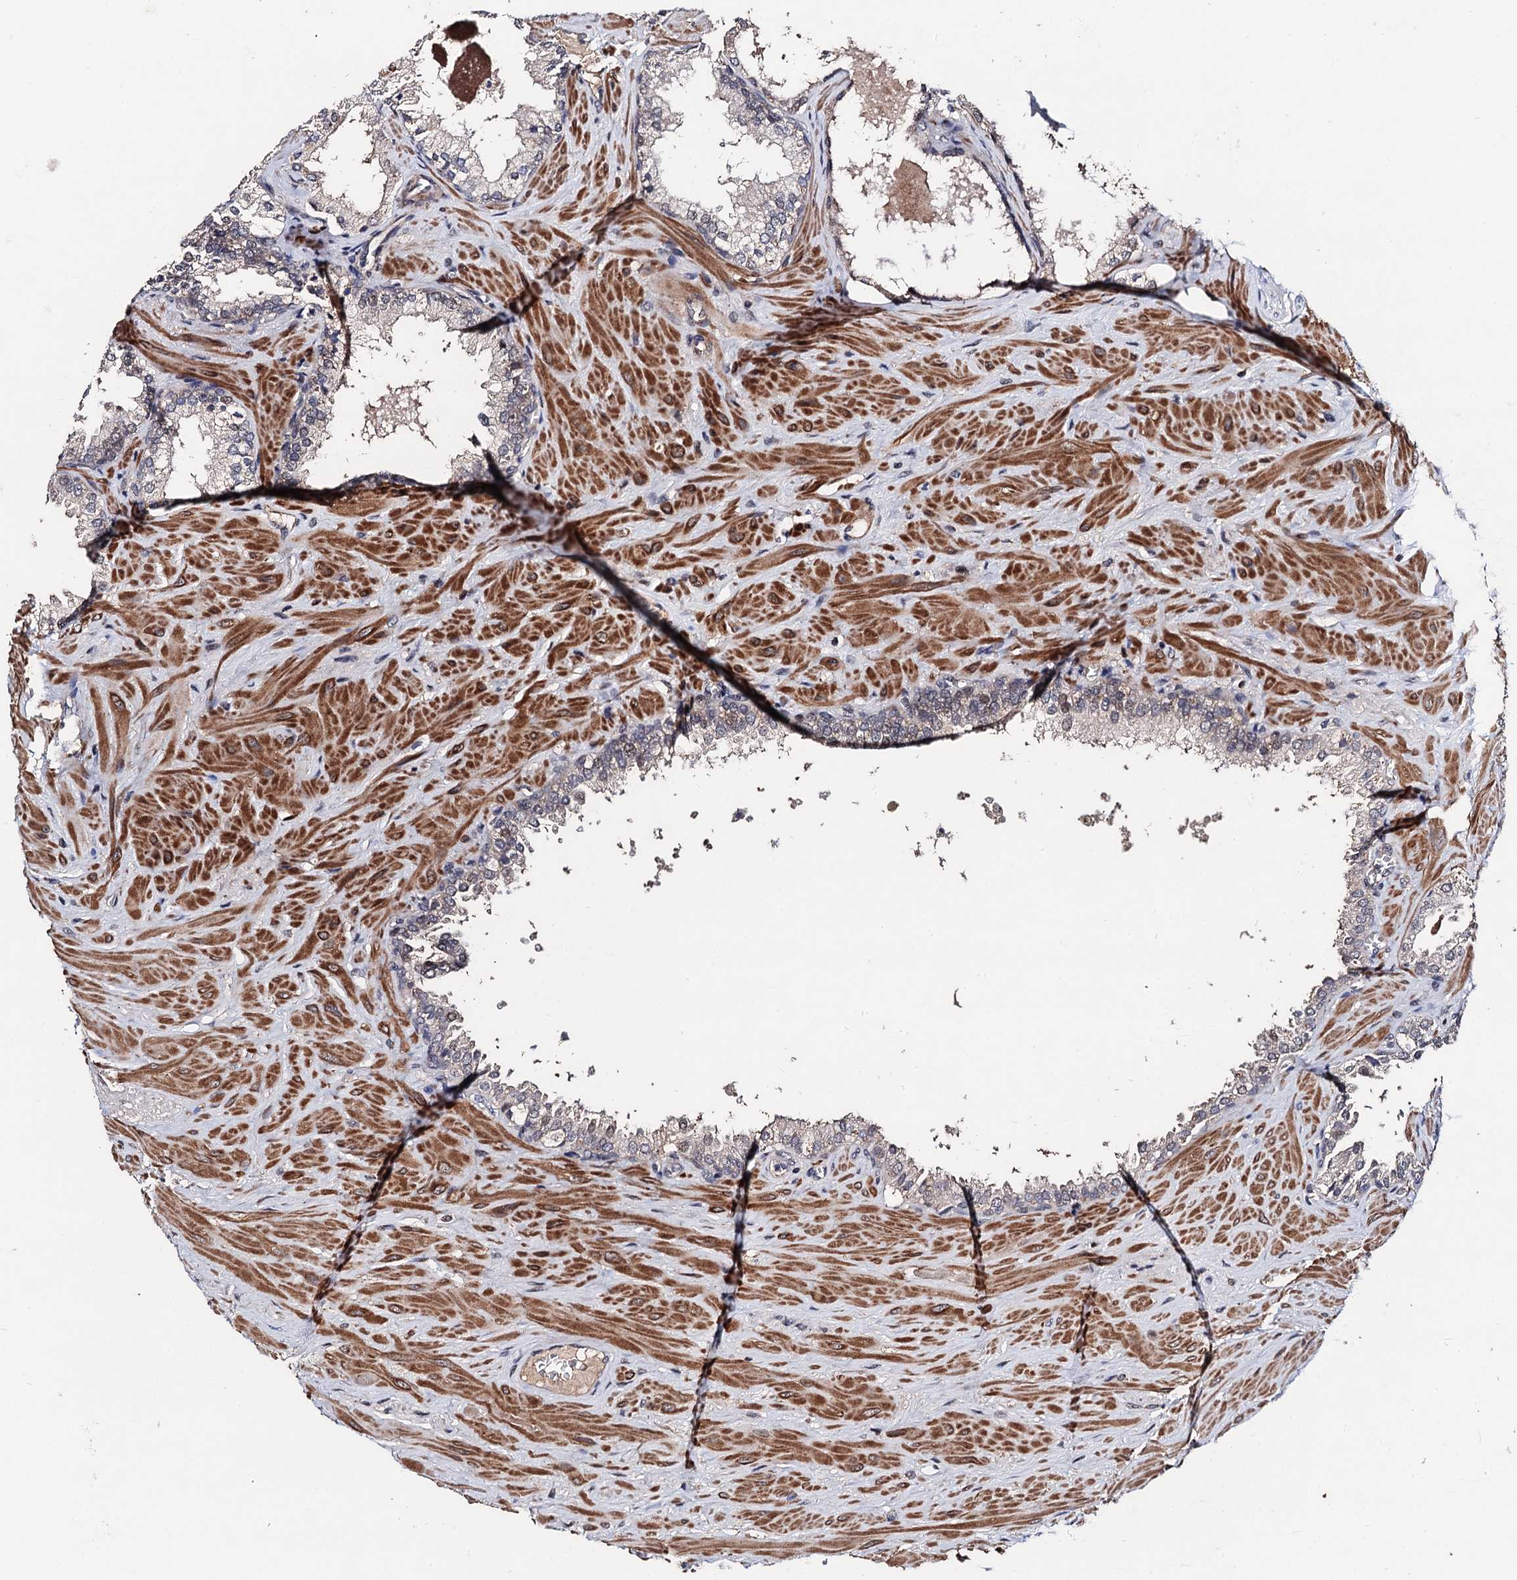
{"staining": {"intensity": "negative", "quantity": "none", "location": "none"}, "tissue": "prostate cancer", "cell_type": "Tumor cells", "image_type": "cancer", "snomed": [{"axis": "morphology", "description": "Adenocarcinoma, High grade"}, {"axis": "topography", "description": "Prostate"}], "caption": "Immunohistochemical staining of human prostate cancer (high-grade adenocarcinoma) demonstrates no significant positivity in tumor cells.", "gene": "PPTC7", "patient": {"sex": "male", "age": 64}}